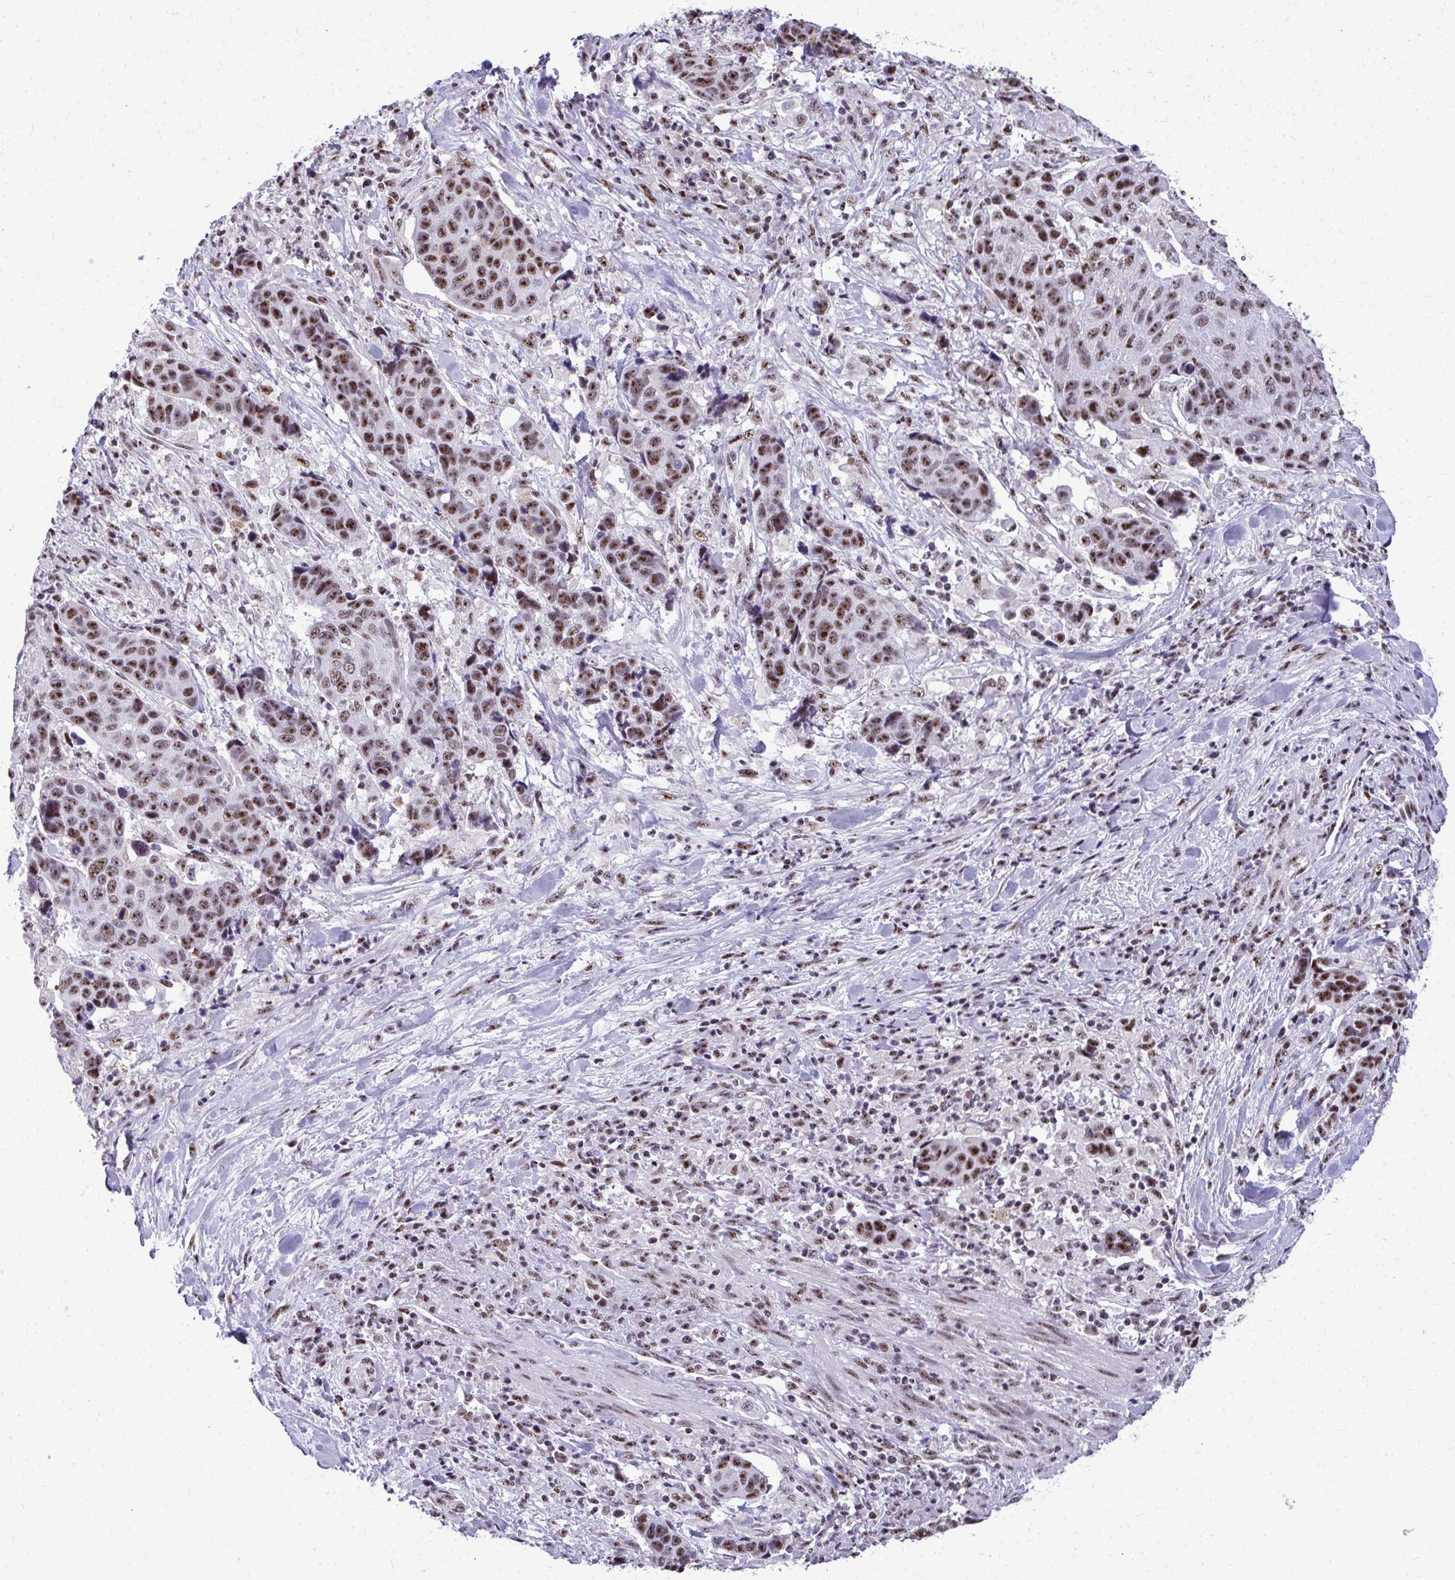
{"staining": {"intensity": "moderate", "quantity": ">75%", "location": "nuclear"}, "tissue": "lung cancer", "cell_type": "Tumor cells", "image_type": "cancer", "snomed": [{"axis": "morphology", "description": "Squamous cell carcinoma, NOS"}, {"axis": "topography", "description": "Lymph node"}, {"axis": "topography", "description": "Lung"}], "caption": "Approximately >75% of tumor cells in human squamous cell carcinoma (lung) exhibit moderate nuclear protein staining as visualized by brown immunohistochemical staining.", "gene": "PELP1", "patient": {"sex": "male", "age": 61}}